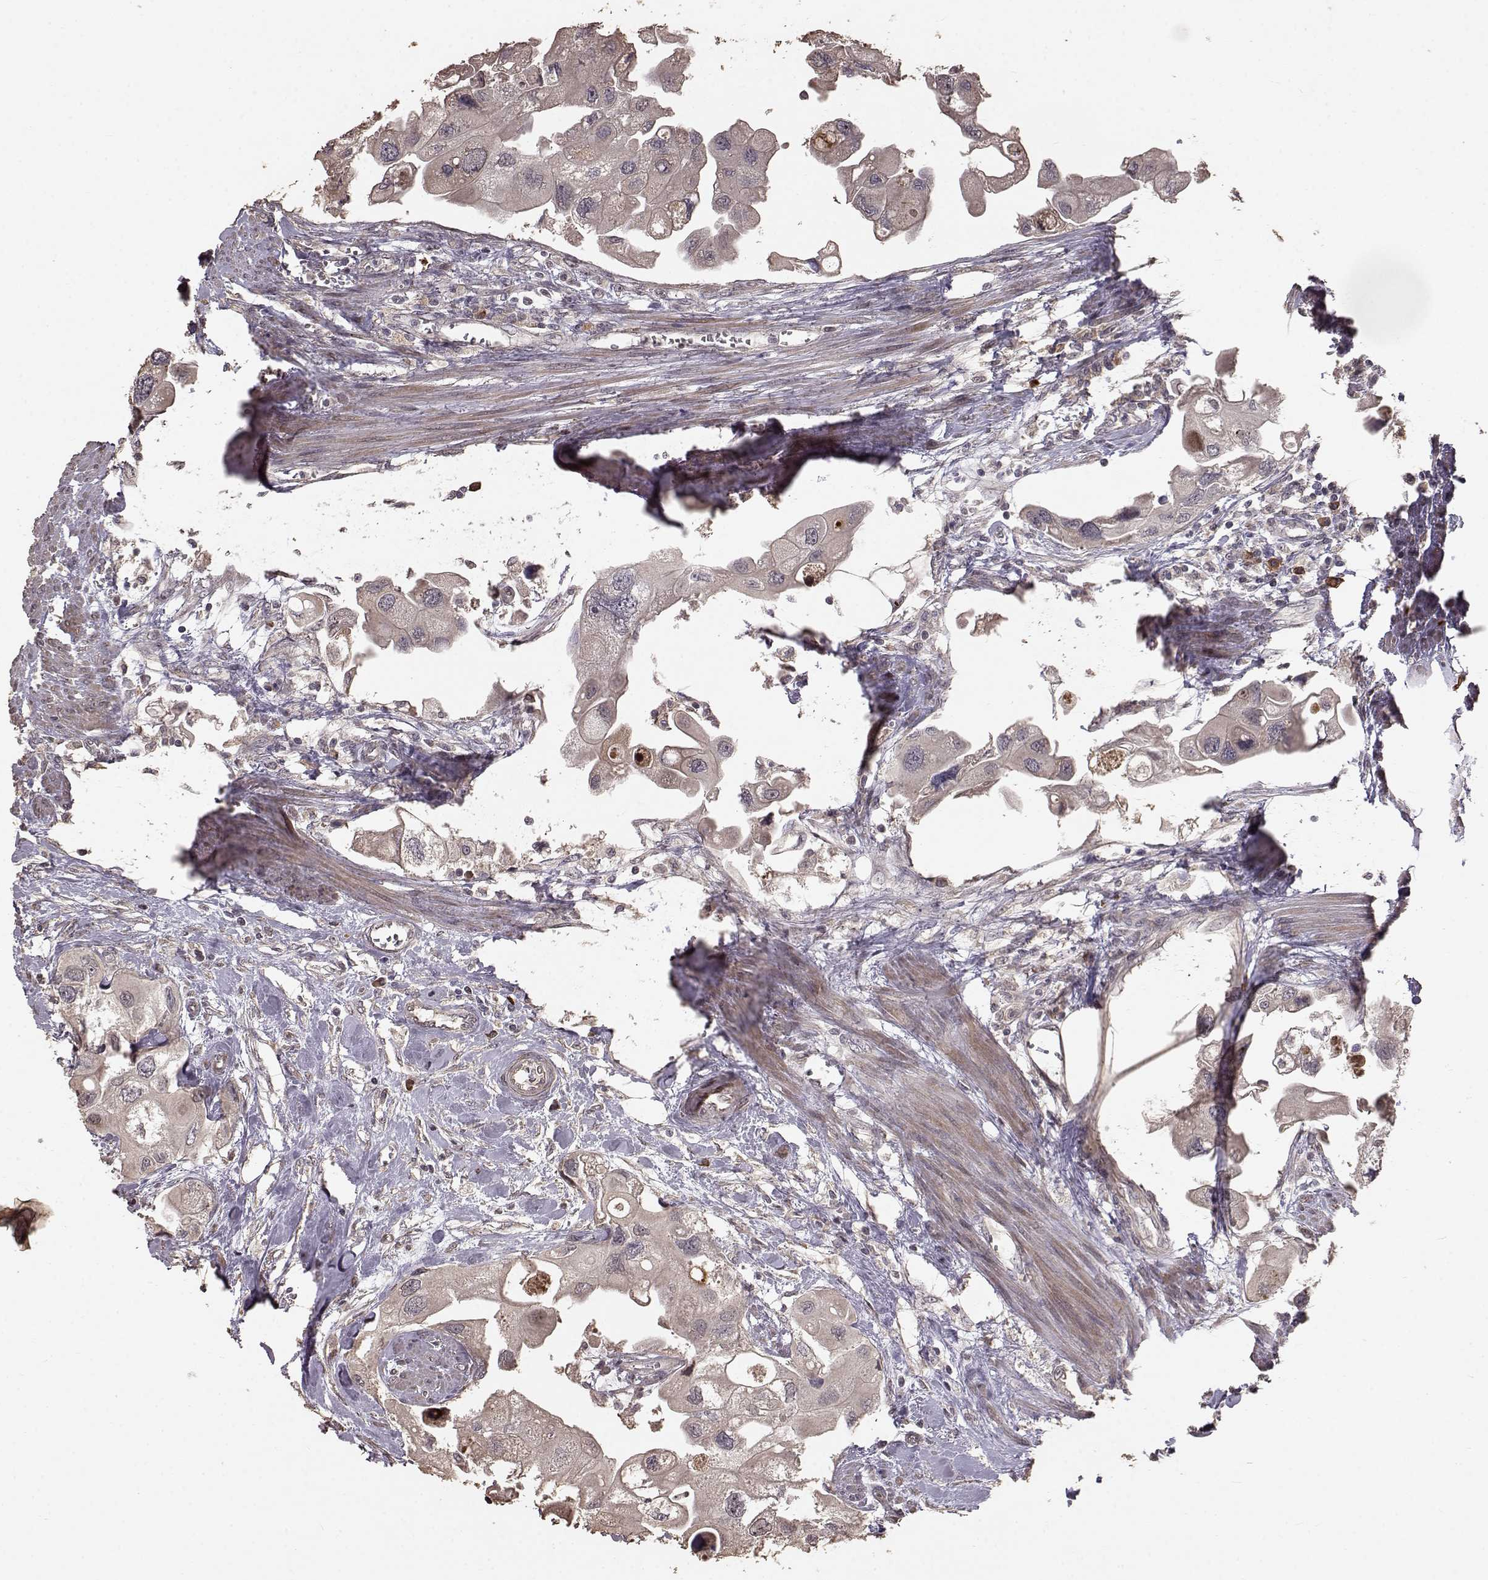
{"staining": {"intensity": "moderate", "quantity": "25%-75%", "location": "cytoplasmic/membranous"}, "tissue": "urothelial cancer", "cell_type": "Tumor cells", "image_type": "cancer", "snomed": [{"axis": "morphology", "description": "Urothelial carcinoma, High grade"}, {"axis": "topography", "description": "Urinary bladder"}], "caption": "DAB (3,3'-diaminobenzidine) immunohistochemical staining of human high-grade urothelial carcinoma exhibits moderate cytoplasmic/membranous protein staining in about 25%-75% of tumor cells. (Brightfield microscopy of DAB IHC at high magnification).", "gene": "USP15", "patient": {"sex": "male", "age": 59}}